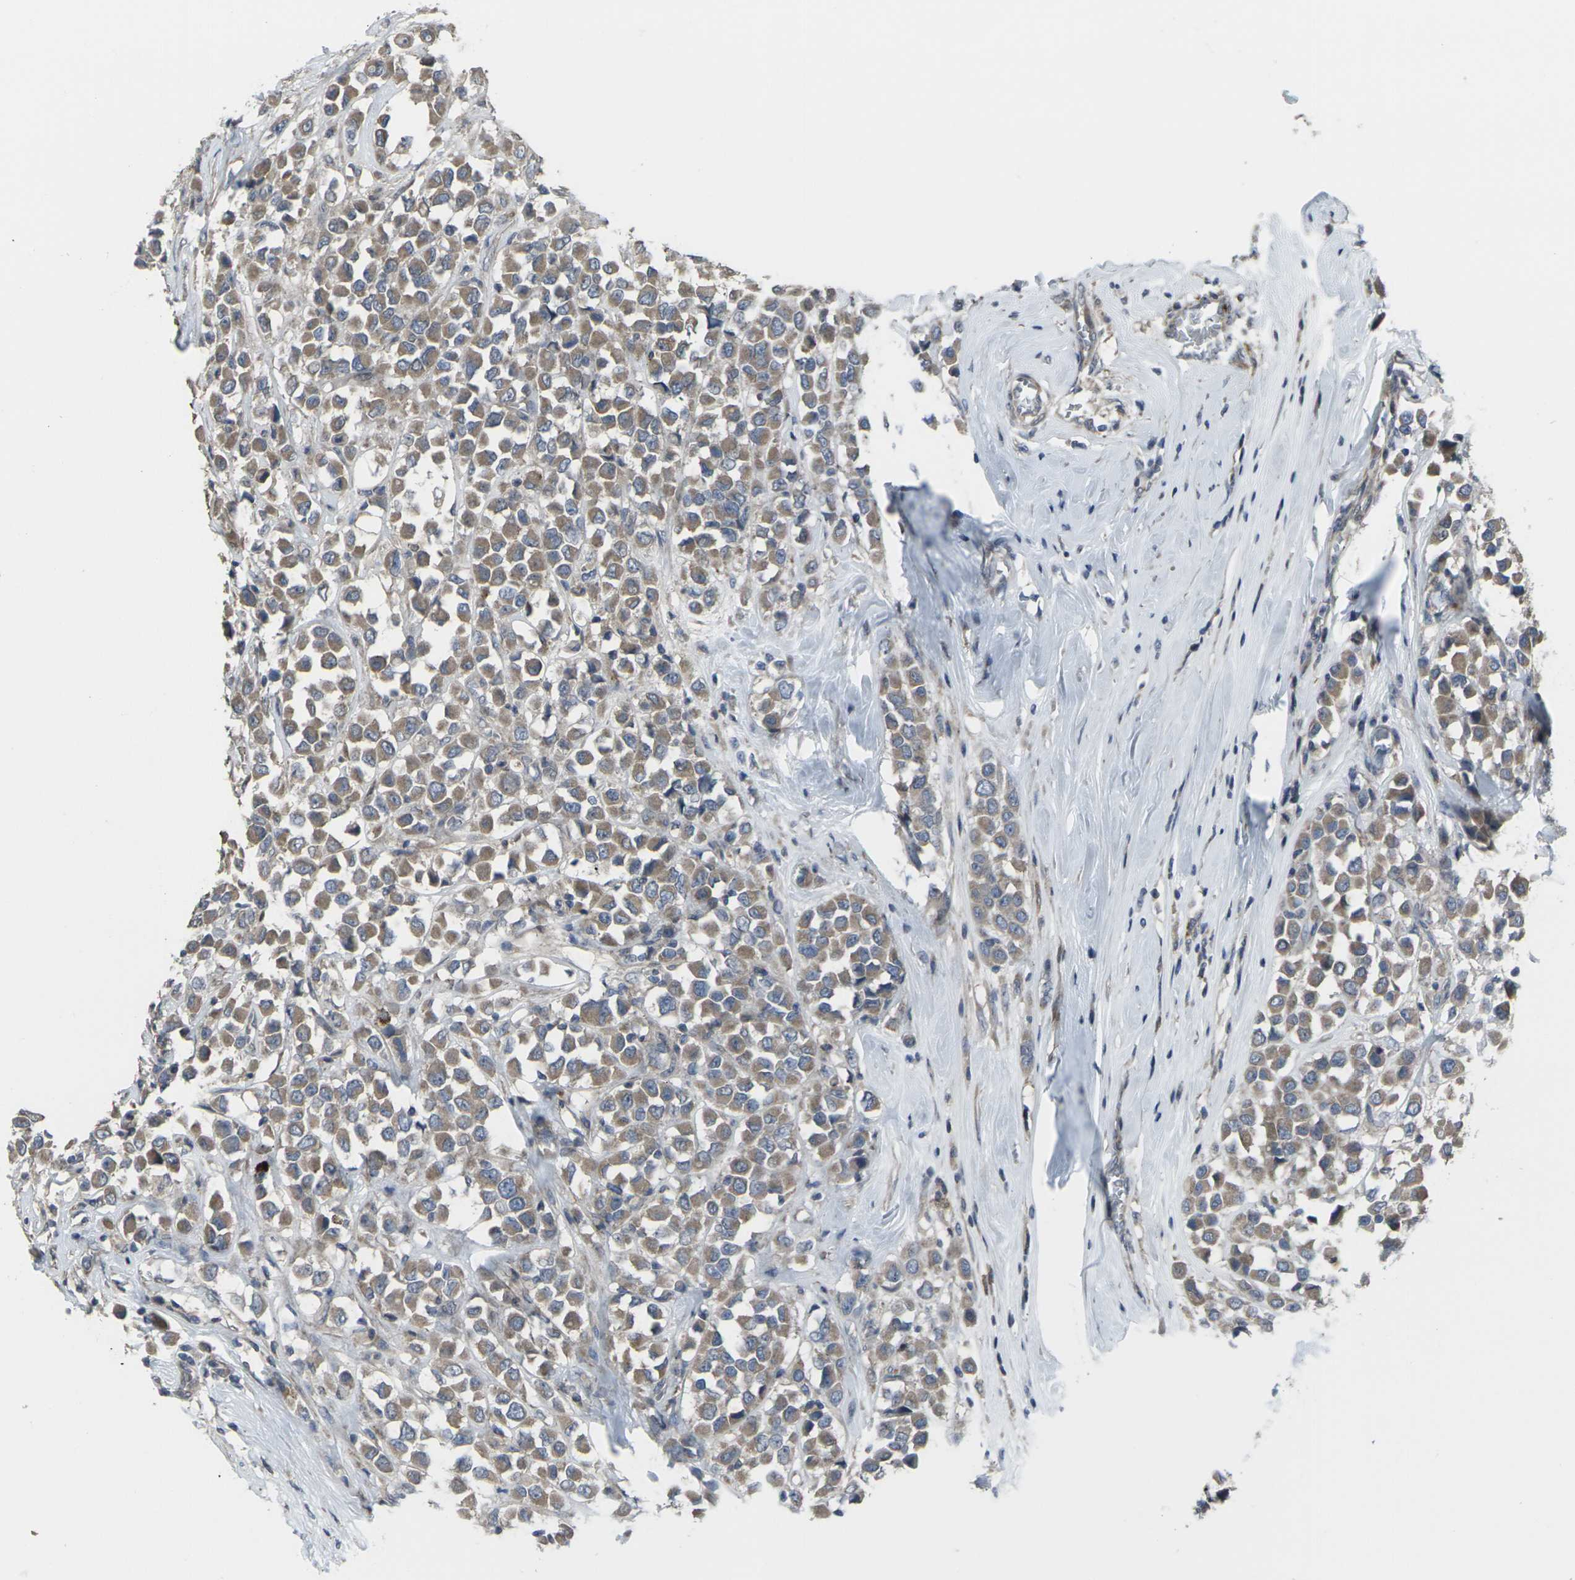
{"staining": {"intensity": "moderate", "quantity": ">75%", "location": "cytoplasmic/membranous"}, "tissue": "breast cancer", "cell_type": "Tumor cells", "image_type": "cancer", "snomed": [{"axis": "morphology", "description": "Duct carcinoma"}, {"axis": "topography", "description": "Breast"}], "caption": "Protein expression analysis of infiltrating ductal carcinoma (breast) demonstrates moderate cytoplasmic/membranous staining in about >75% of tumor cells.", "gene": "CCR10", "patient": {"sex": "female", "age": 61}}